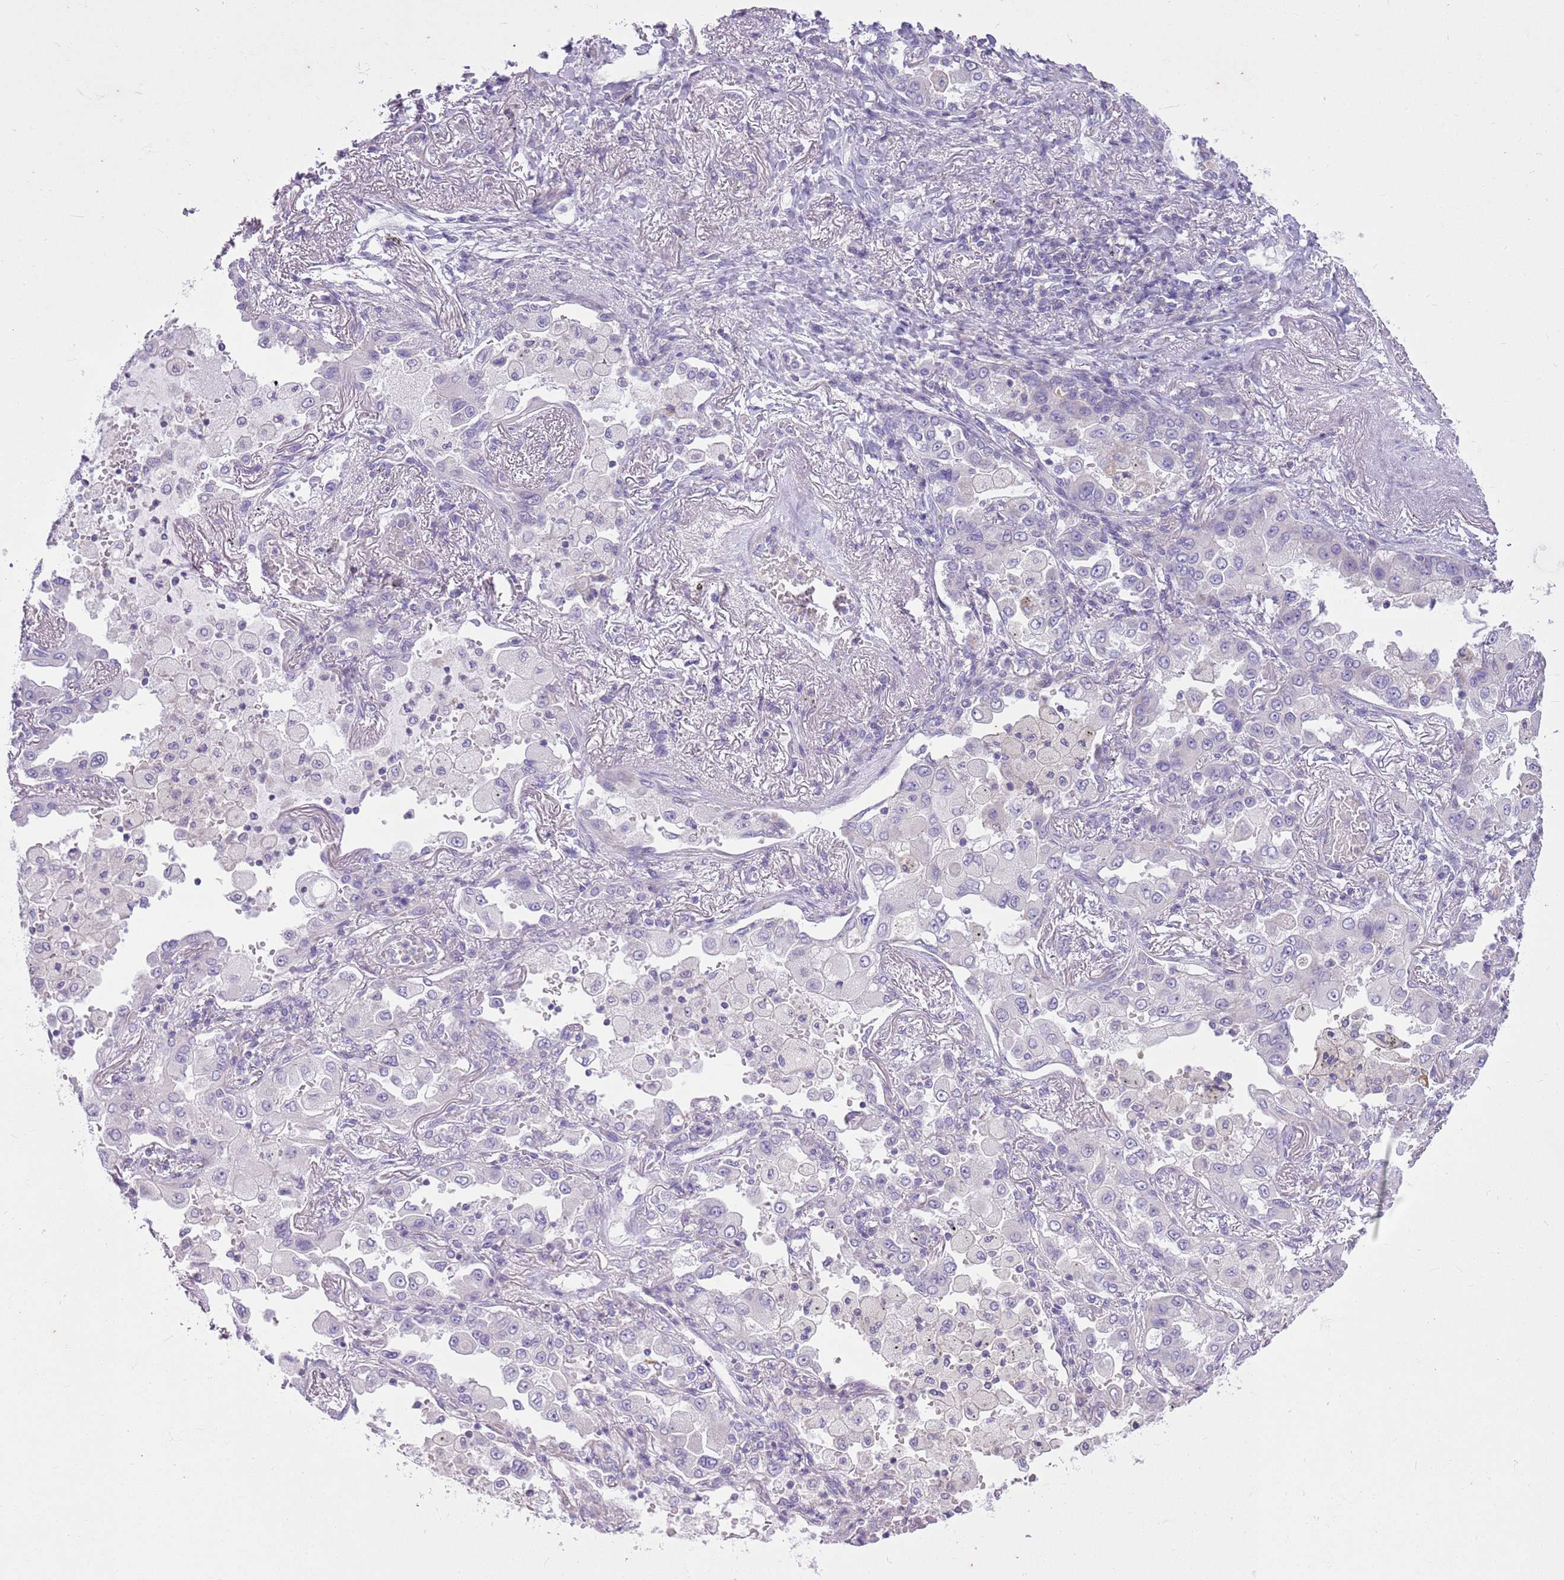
{"staining": {"intensity": "negative", "quantity": "none", "location": "none"}, "tissue": "lung cancer", "cell_type": "Tumor cells", "image_type": "cancer", "snomed": [{"axis": "morphology", "description": "Squamous cell carcinoma, NOS"}, {"axis": "topography", "description": "Lung"}], "caption": "Tumor cells are negative for brown protein staining in lung squamous cell carcinoma.", "gene": "CNPPD1", "patient": {"sex": "male", "age": 74}}